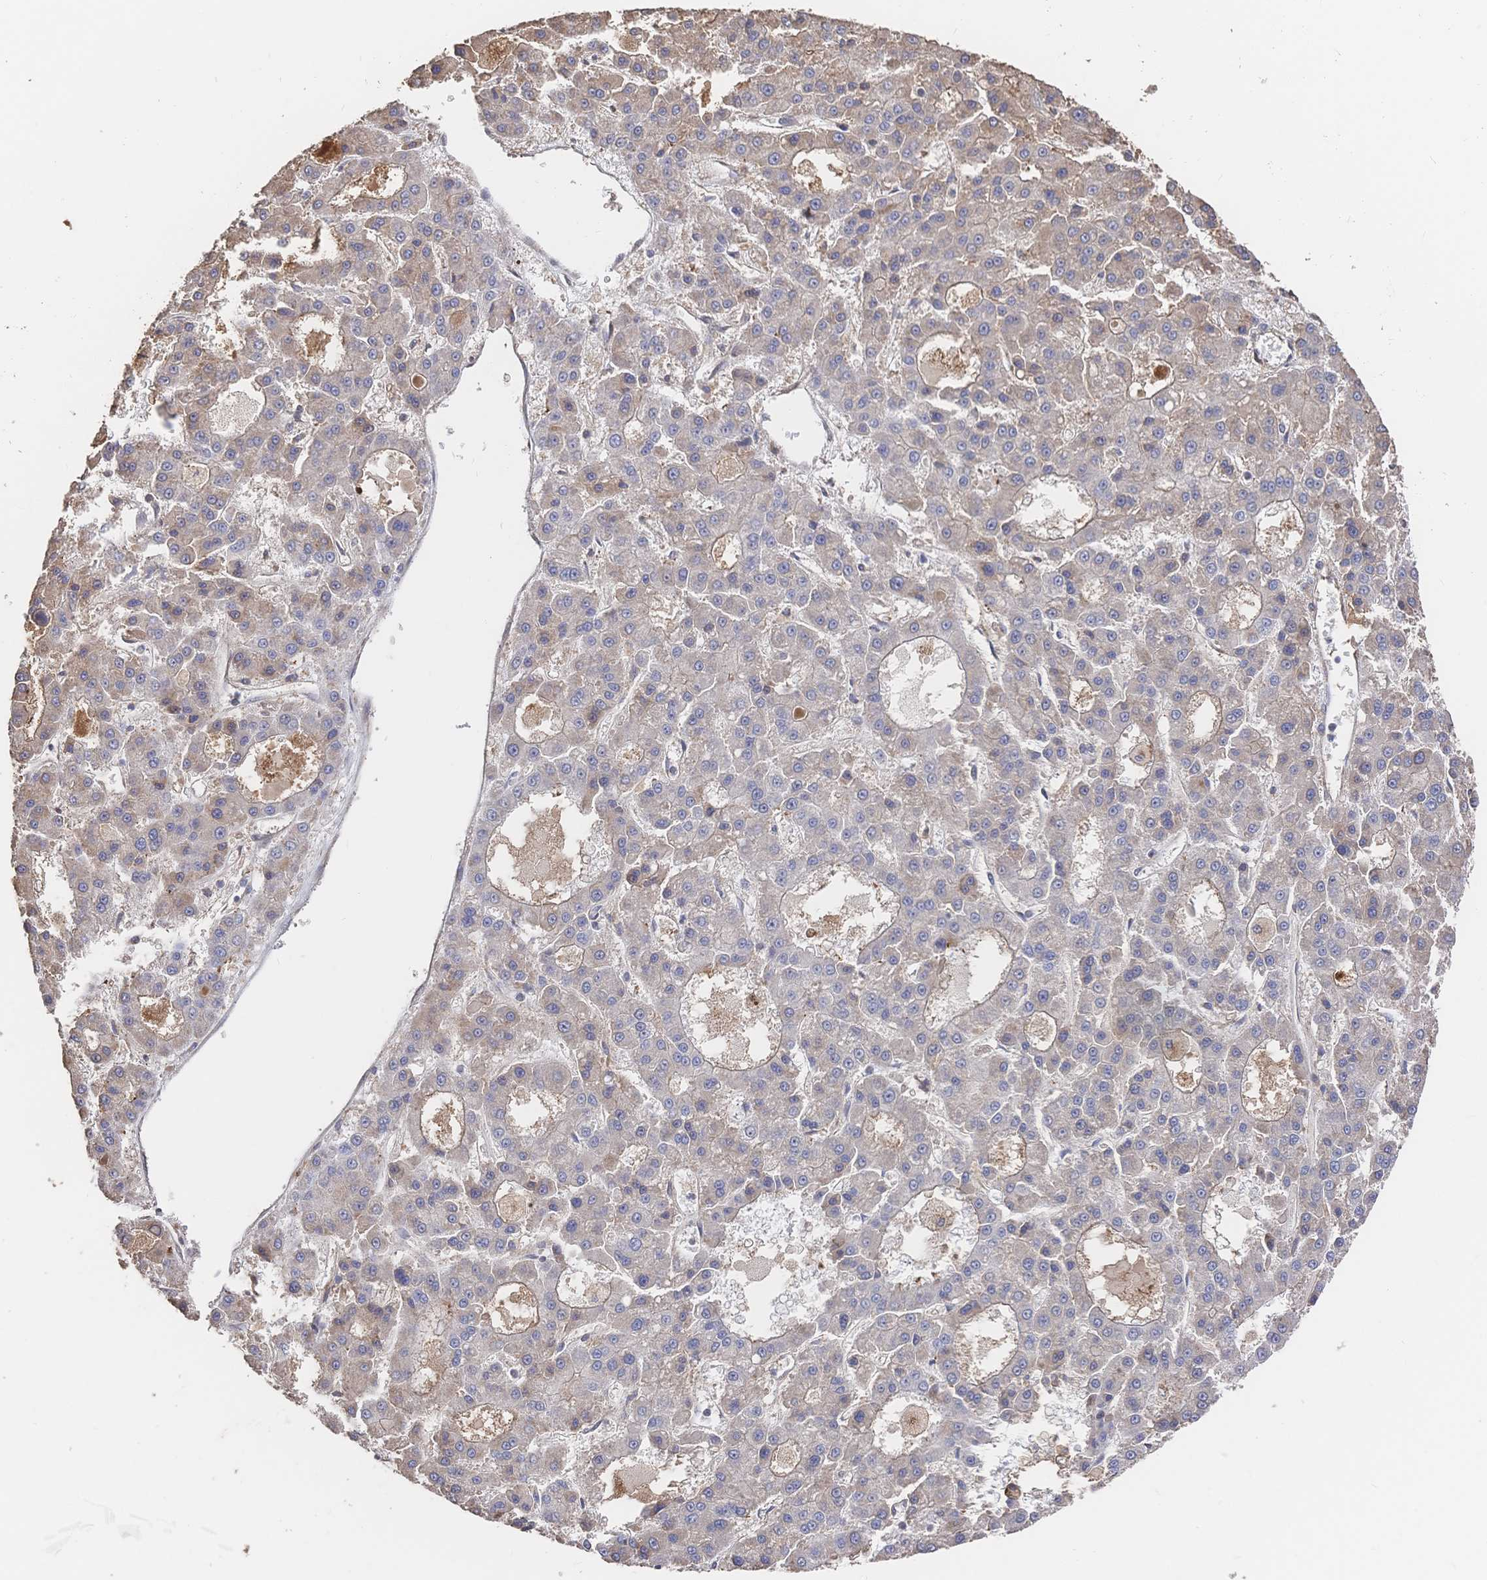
{"staining": {"intensity": "negative", "quantity": "none", "location": "none"}, "tissue": "liver cancer", "cell_type": "Tumor cells", "image_type": "cancer", "snomed": [{"axis": "morphology", "description": "Carcinoma, Hepatocellular, NOS"}, {"axis": "topography", "description": "Liver"}], "caption": "Immunohistochemical staining of human hepatocellular carcinoma (liver) demonstrates no significant positivity in tumor cells. (DAB immunohistochemistry (IHC) with hematoxylin counter stain).", "gene": "DNAJA4", "patient": {"sex": "male", "age": 70}}